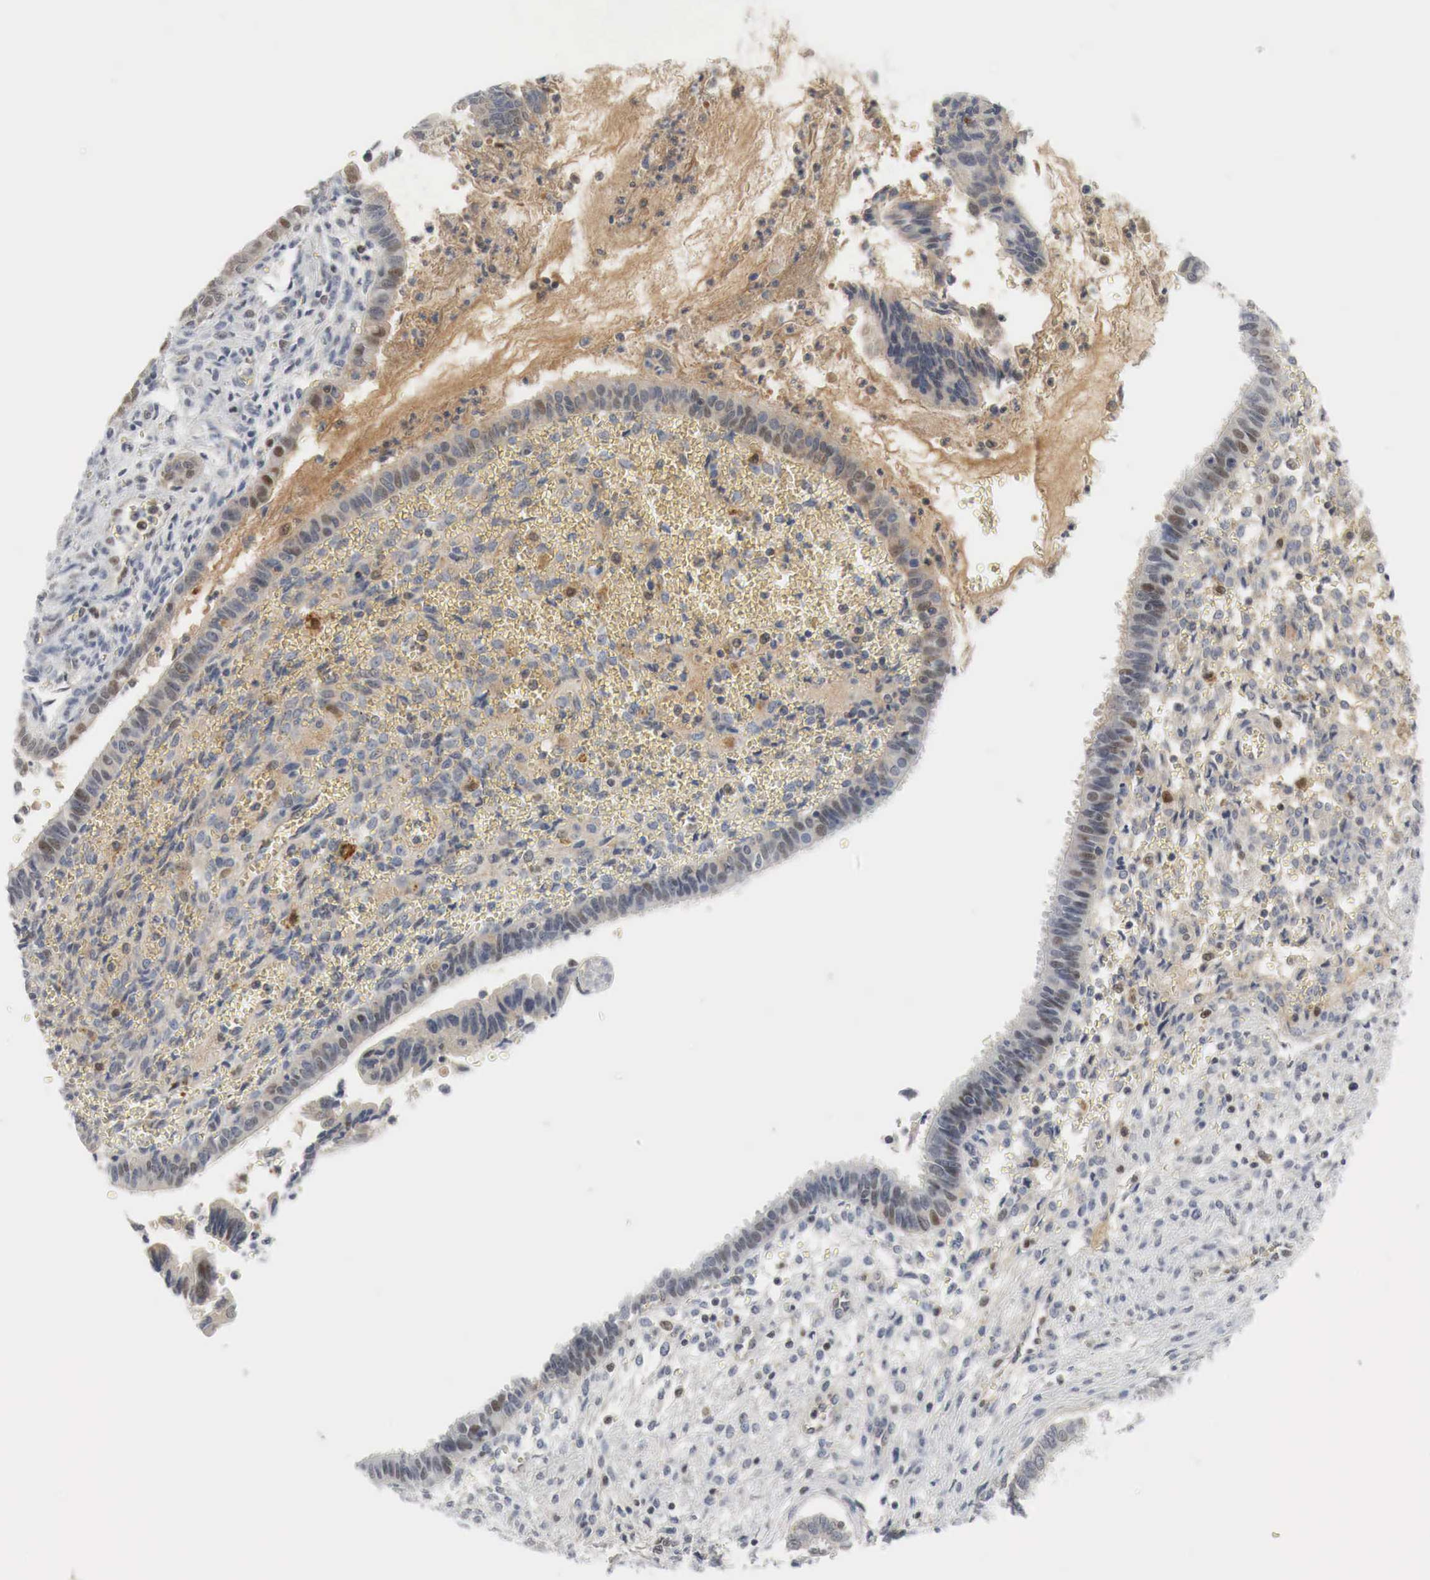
{"staining": {"intensity": "moderate", "quantity": "25%-75%", "location": "cytoplasmic/membranous,nuclear"}, "tissue": "cervical cancer", "cell_type": "Tumor cells", "image_type": "cancer", "snomed": [{"axis": "morphology", "description": "Normal tissue, NOS"}, {"axis": "morphology", "description": "Adenocarcinoma, NOS"}, {"axis": "topography", "description": "Cervix"}], "caption": "Protein analysis of cervical adenocarcinoma tissue demonstrates moderate cytoplasmic/membranous and nuclear expression in approximately 25%-75% of tumor cells. (IHC, brightfield microscopy, high magnification).", "gene": "MYC", "patient": {"sex": "female", "age": 34}}